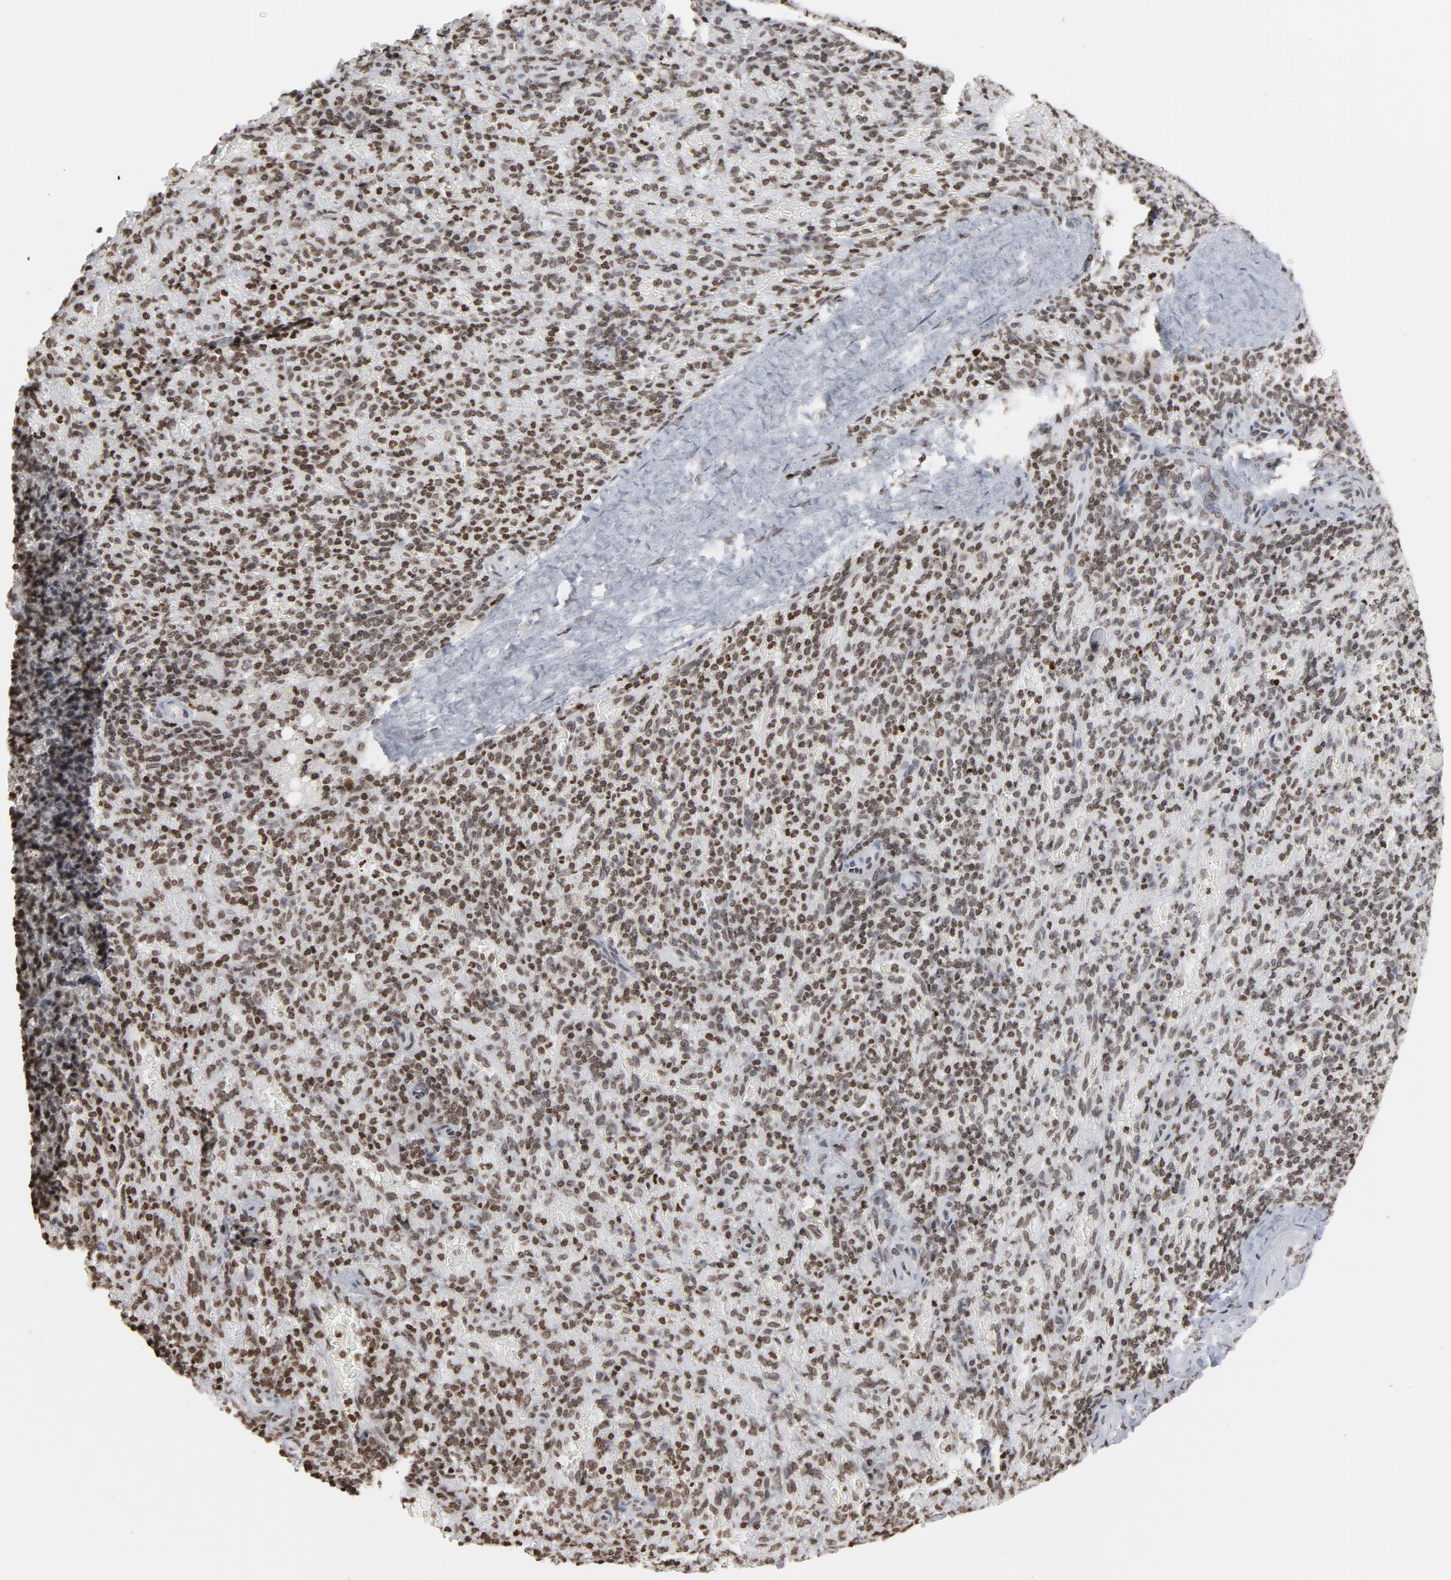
{"staining": {"intensity": "moderate", "quantity": ">75%", "location": "nuclear"}, "tissue": "spleen", "cell_type": "Cells in red pulp", "image_type": "normal", "snomed": [{"axis": "morphology", "description": "Normal tissue, NOS"}, {"axis": "topography", "description": "Spleen"}], "caption": "A brown stain highlights moderate nuclear positivity of a protein in cells in red pulp of normal human spleen.", "gene": "H2AC12", "patient": {"sex": "female", "age": 43}}